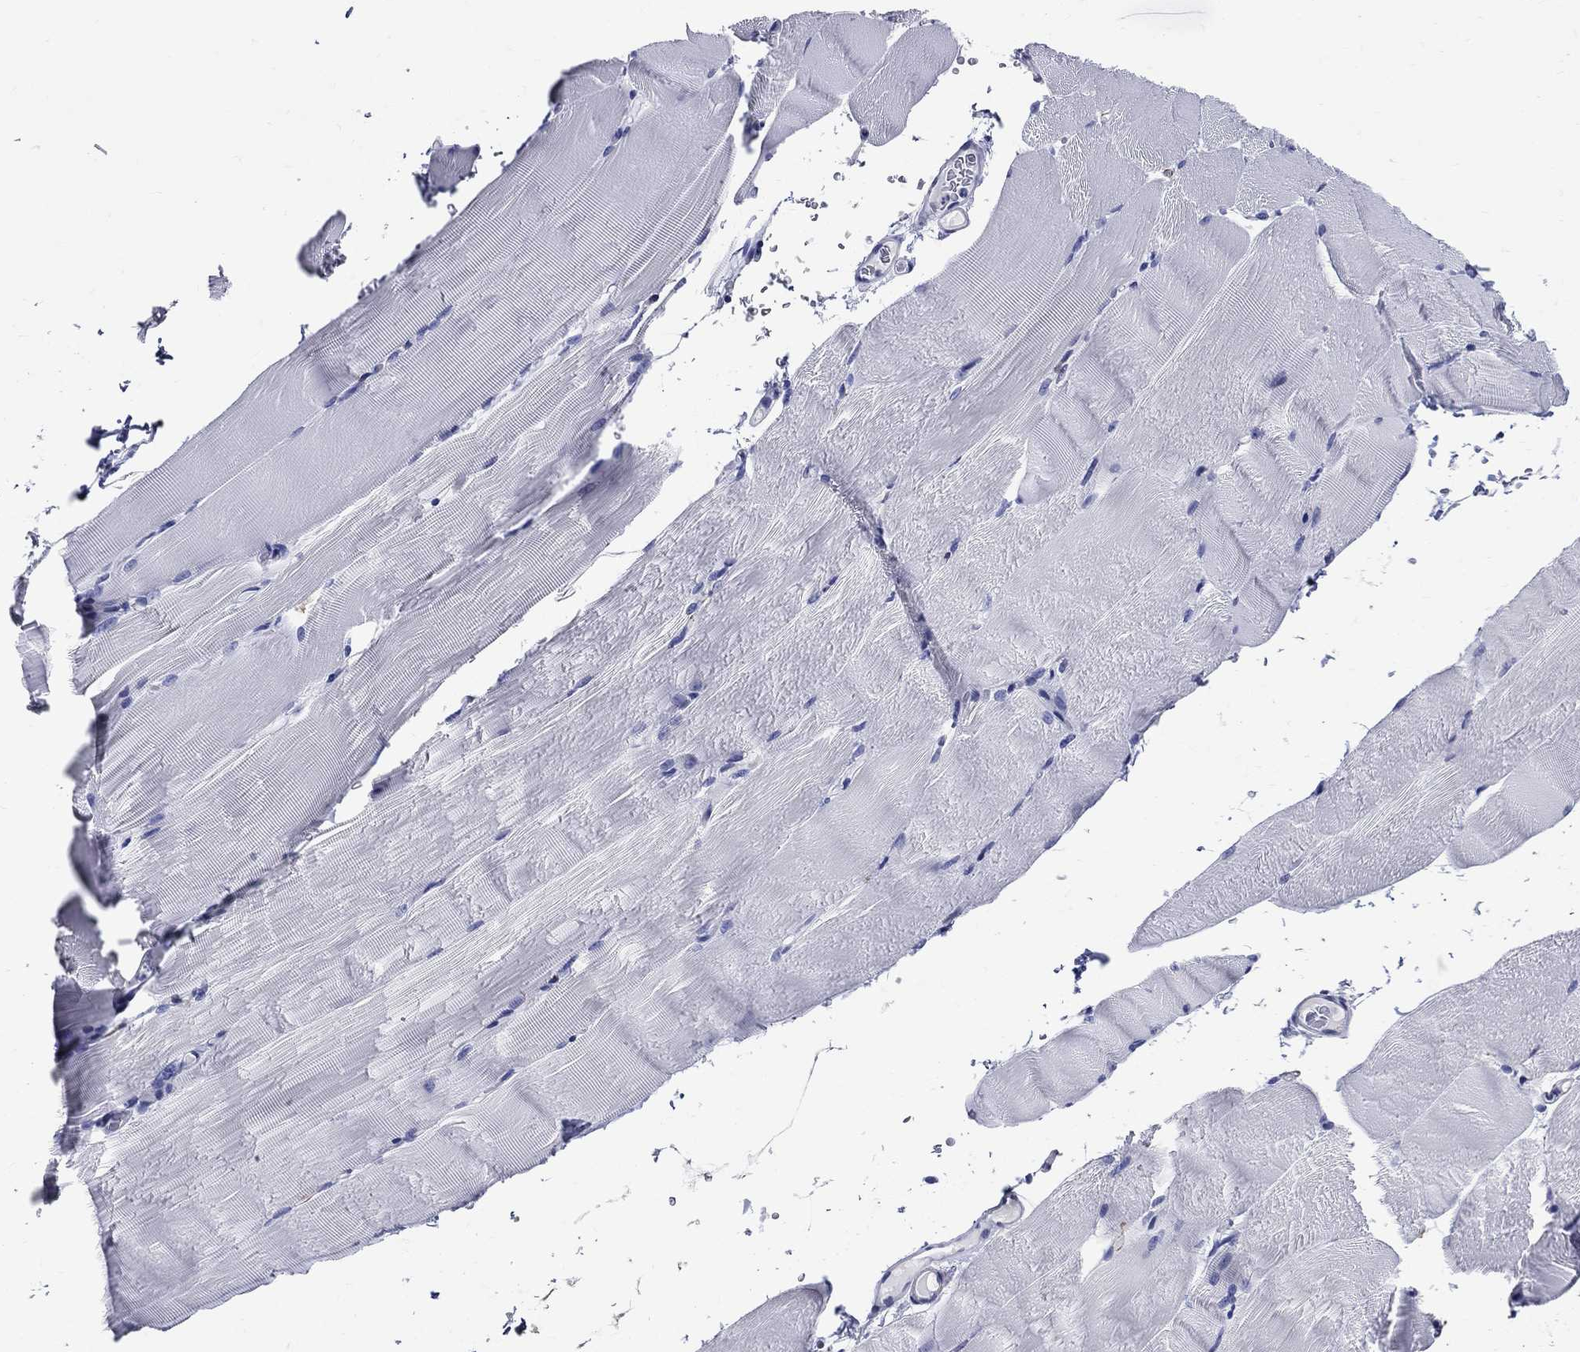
{"staining": {"intensity": "negative", "quantity": "none", "location": "none"}, "tissue": "skeletal muscle", "cell_type": "Myocytes", "image_type": "normal", "snomed": [{"axis": "morphology", "description": "Normal tissue, NOS"}, {"axis": "topography", "description": "Skeletal muscle"}], "caption": "Skeletal muscle was stained to show a protein in brown. There is no significant staining in myocytes. (DAB immunohistochemistry visualized using brightfield microscopy, high magnification).", "gene": "ACE2", "patient": {"sex": "female", "age": 37}}